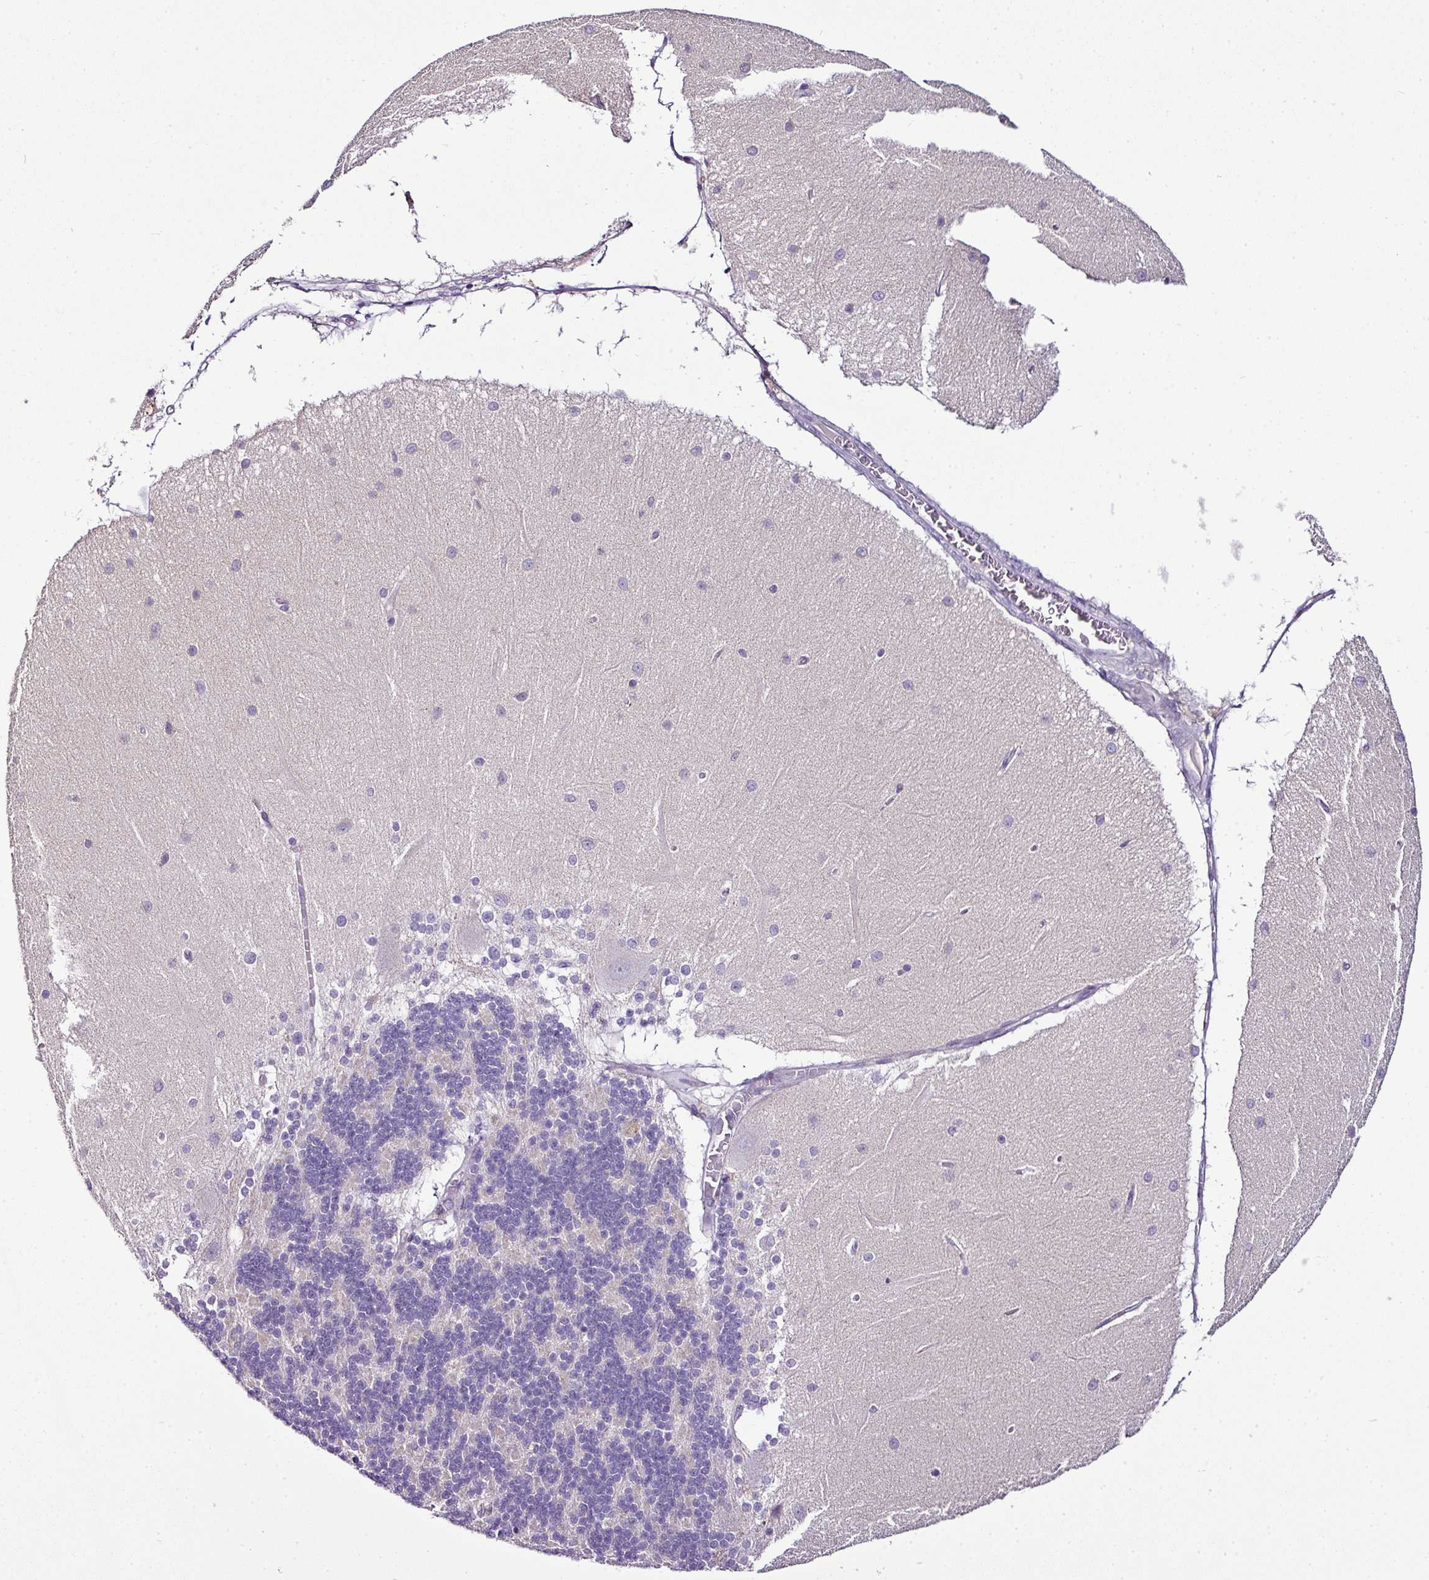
{"staining": {"intensity": "negative", "quantity": "none", "location": "none"}, "tissue": "cerebellum", "cell_type": "Cells in granular layer", "image_type": "normal", "snomed": [{"axis": "morphology", "description": "Normal tissue, NOS"}, {"axis": "topography", "description": "Cerebellum"}], "caption": "This is an immunohistochemistry photomicrograph of normal cerebellum. There is no expression in cells in granular layer.", "gene": "TEX30", "patient": {"sex": "female", "age": 54}}